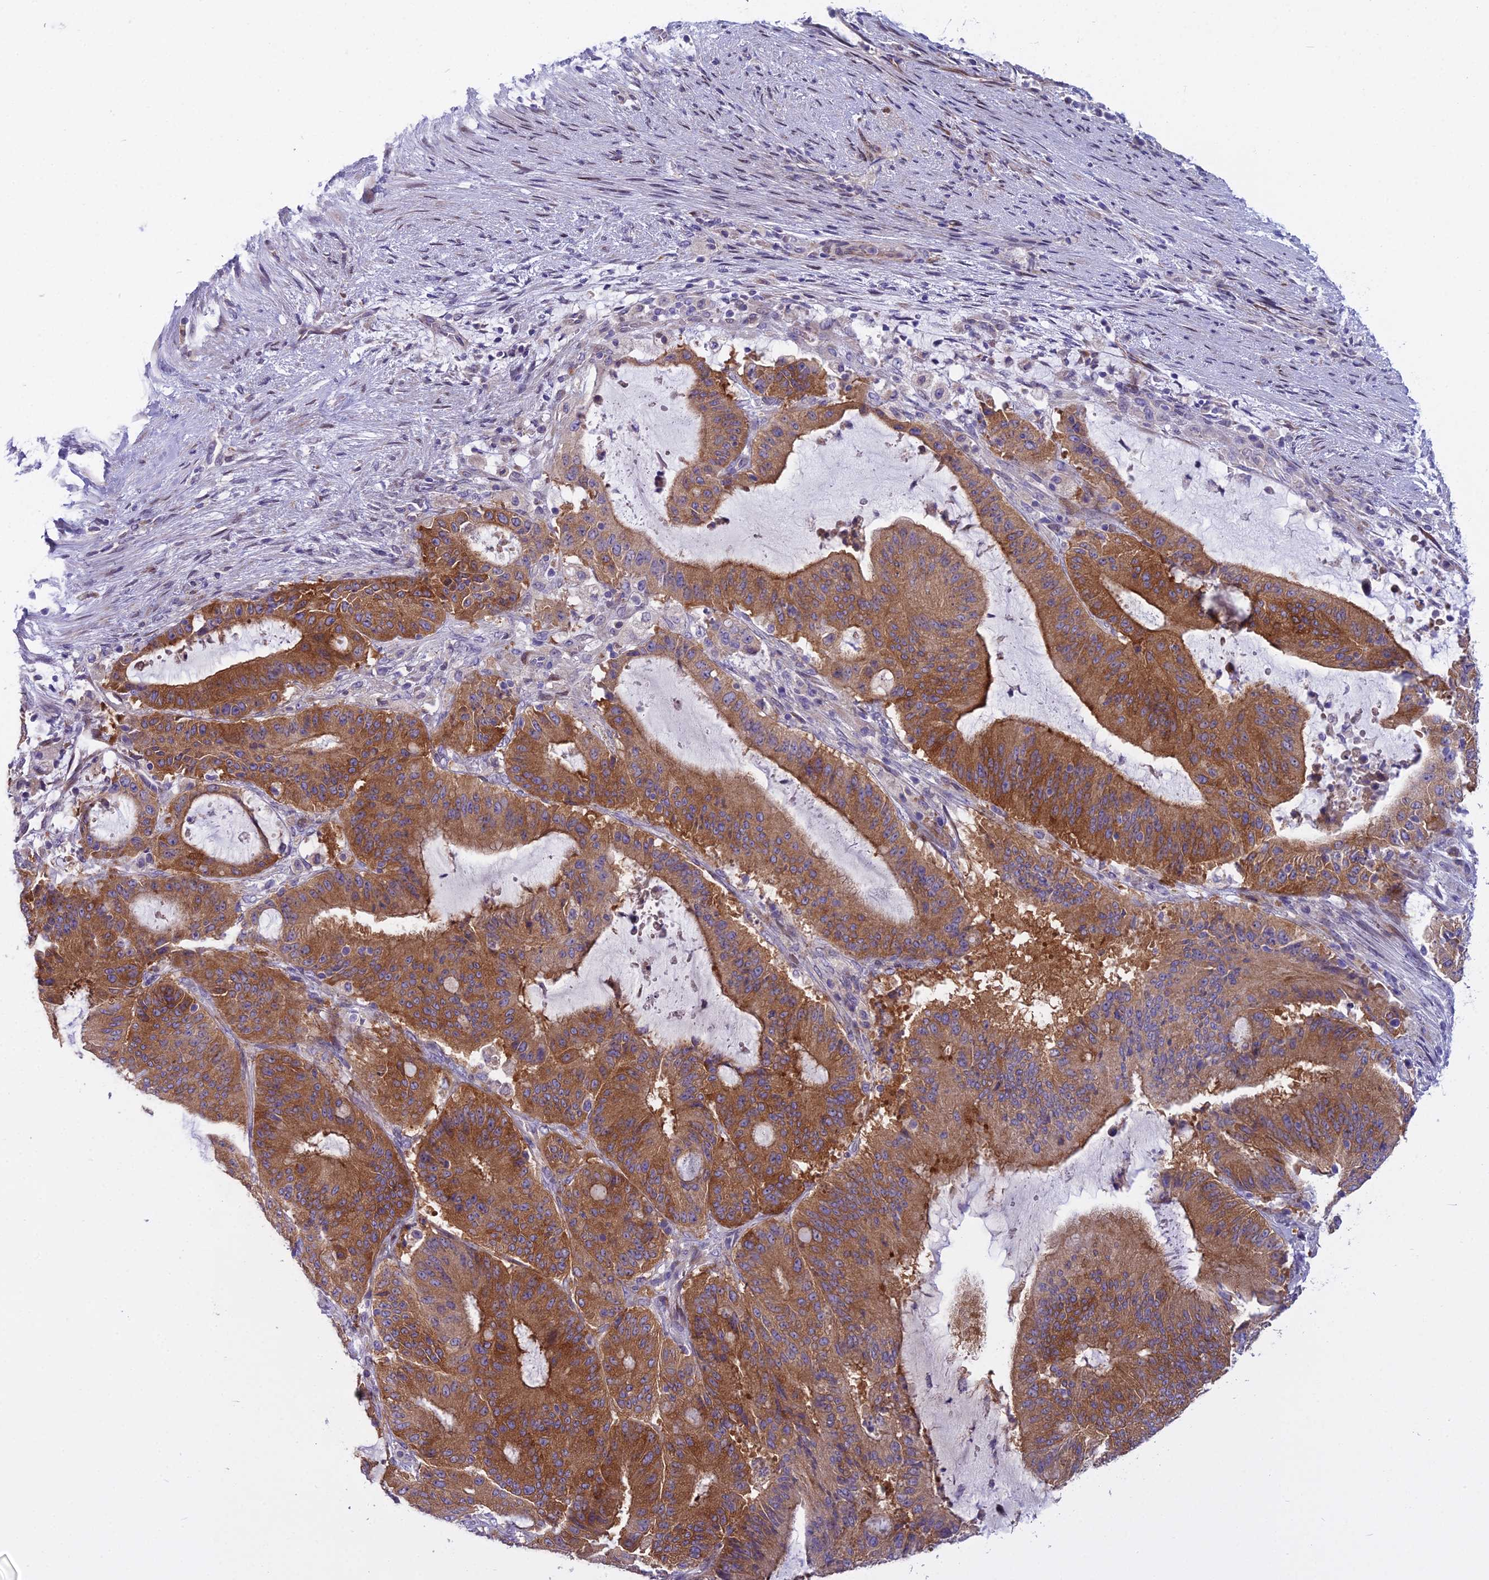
{"staining": {"intensity": "moderate", "quantity": ">75%", "location": "cytoplasmic/membranous"}, "tissue": "liver cancer", "cell_type": "Tumor cells", "image_type": "cancer", "snomed": [{"axis": "morphology", "description": "Normal tissue, NOS"}, {"axis": "morphology", "description": "Cholangiocarcinoma"}, {"axis": "topography", "description": "Liver"}, {"axis": "topography", "description": "Peripheral nerve tissue"}], "caption": "Liver cancer stained with DAB immunohistochemistry displays medium levels of moderate cytoplasmic/membranous expression in about >75% of tumor cells.", "gene": "PCDHB14", "patient": {"sex": "female", "age": 73}}